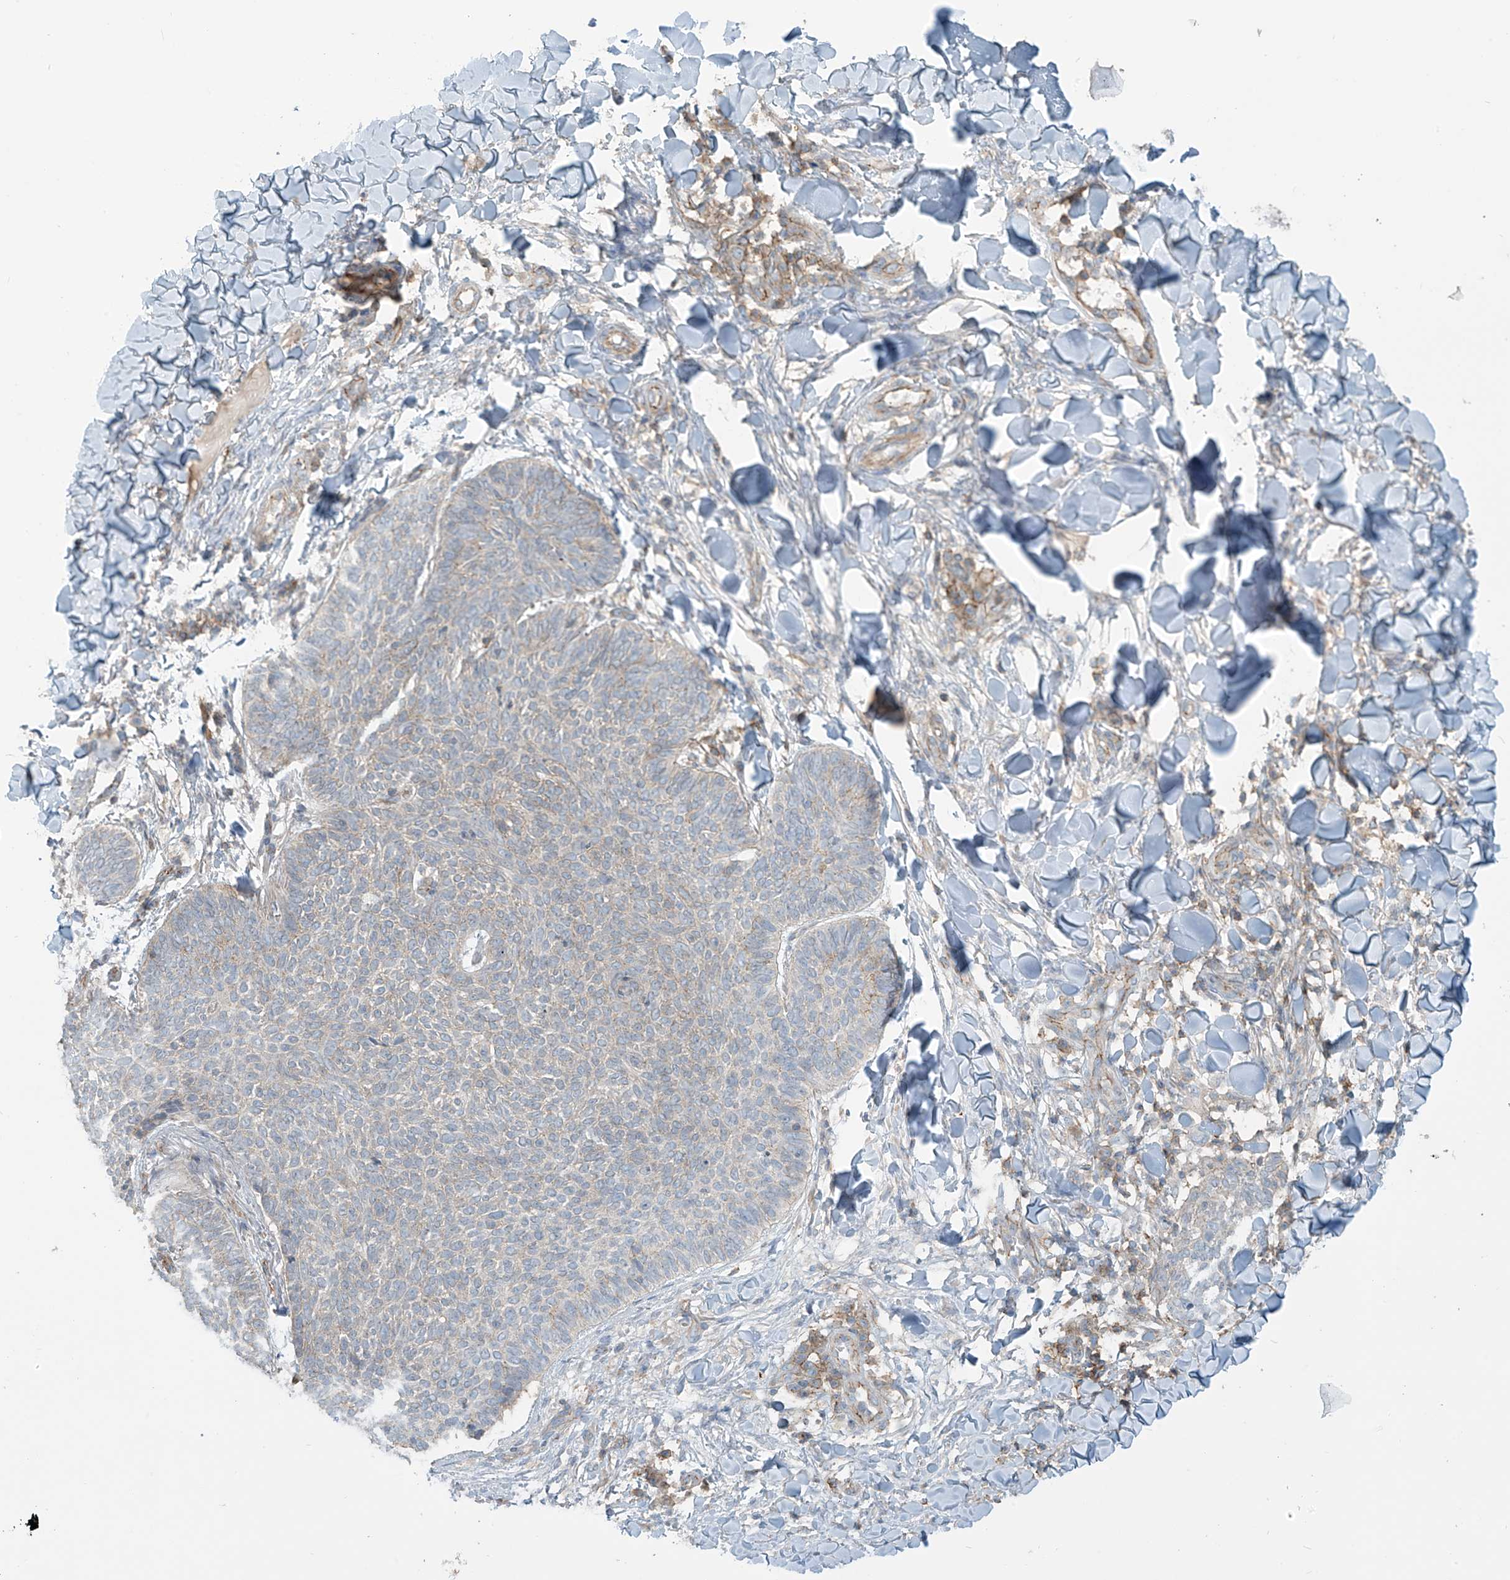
{"staining": {"intensity": "weak", "quantity": "<25%", "location": "cytoplasmic/membranous"}, "tissue": "skin cancer", "cell_type": "Tumor cells", "image_type": "cancer", "snomed": [{"axis": "morphology", "description": "Normal tissue, NOS"}, {"axis": "morphology", "description": "Basal cell carcinoma"}, {"axis": "topography", "description": "Skin"}], "caption": "The micrograph reveals no staining of tumor cells in skin basal cell carcinoma.", "gene": "SLC9A2", "patient": {"sex": "male", "age": 50}}